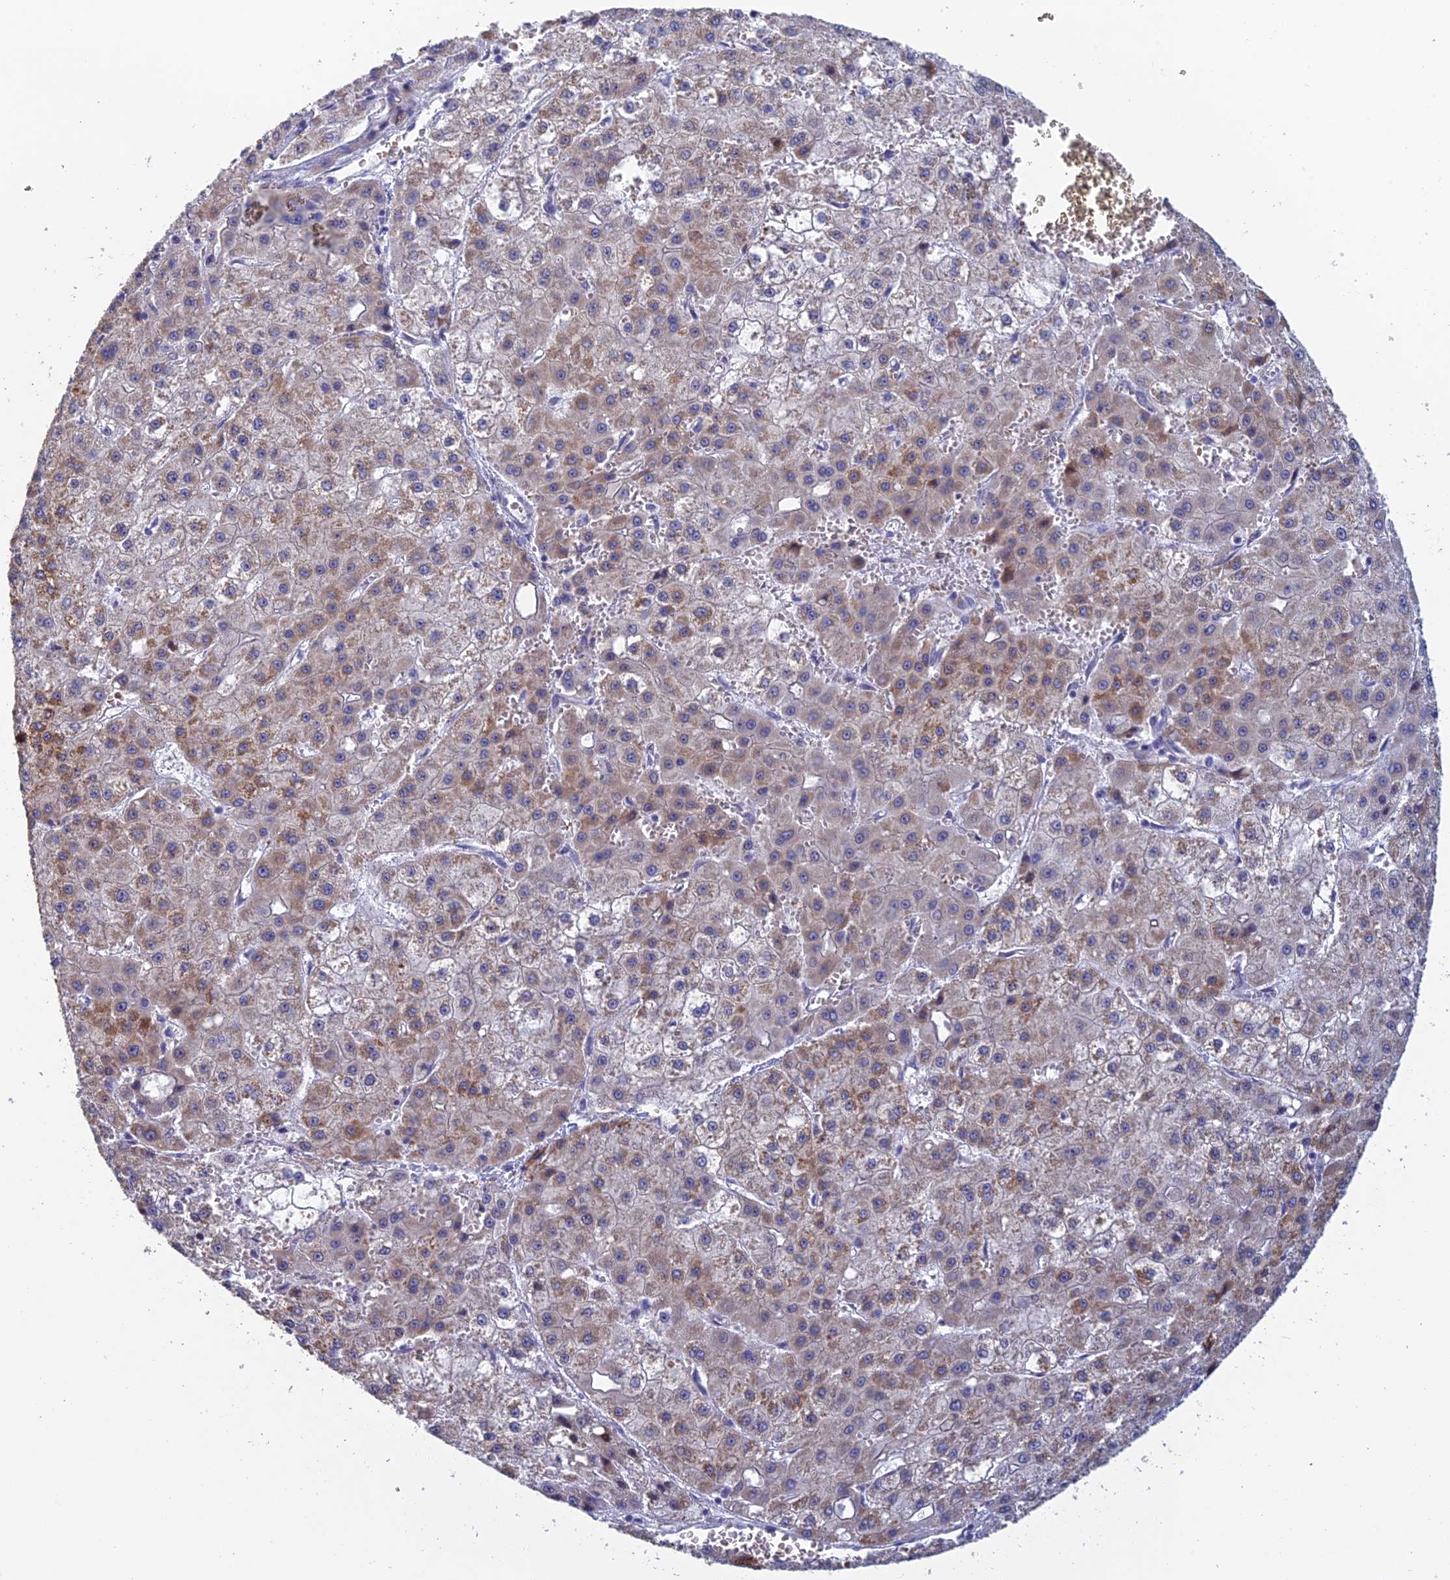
{"staining": {"intensity": "moderate", "quantity": "25%-75%", "location": "cytoplasmic/membranous"}, "tissue": "liver cancer", "cell_type": "Tumor cells", "image_type": "cancer", "snomed": [{"axis": "morphology", "description": "Carcinoma, Hepatocellular, NOS"}, {"axis": "topography", "description": "Liver"}], "caption": "Immunohistochemistry (IHC) image of human liver hepatocellular carcinoma stained for a protein (brown), which reveals medium levels of moderate cytoplasmic/membranous staining in about 25%-75% of tumor cells.", "gene": "GIPC1", "patient": {"sex": "male", "age": 47}}